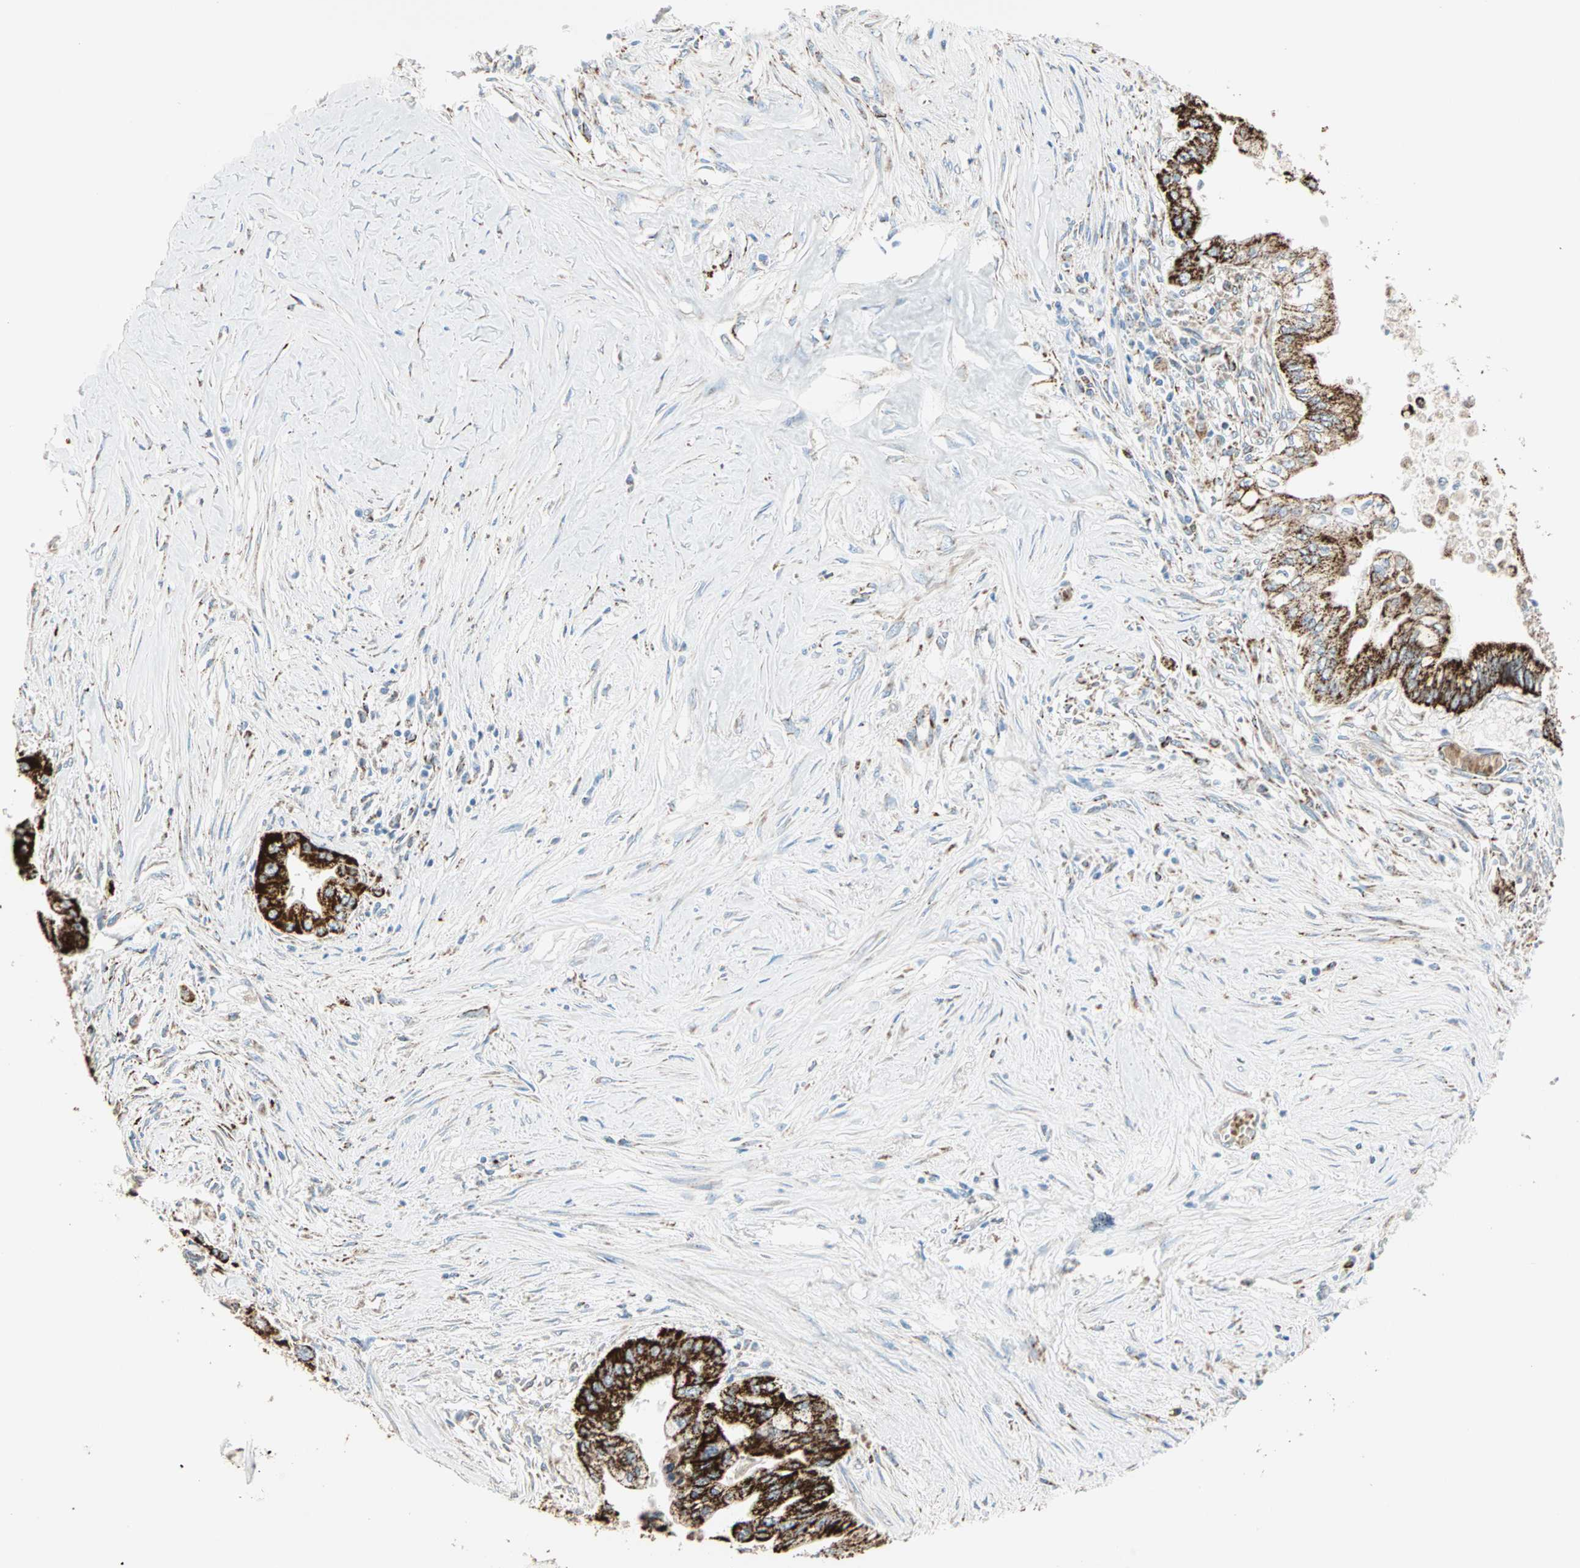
{"staining": {"intensity": "strong", "quantity": ">75%", "location": "cytoplasmic/membranous"}, "tissue": "pancreatic cancer", "cell_type": "Tumor cells", "image_type": "cancer", "snomed": [{"axis": "morphology", "description": "Adenocarcinoma, NOS"}, {"axis": "topography", "description": "Pancreas"}], "caption": "Strong cytoplasmic/membranous positivity is seen in about >75% of tumor cells in pancreatic adenocarcinoma.", "gene": "TST", "patient": {"sex": "male", "age": 59}}